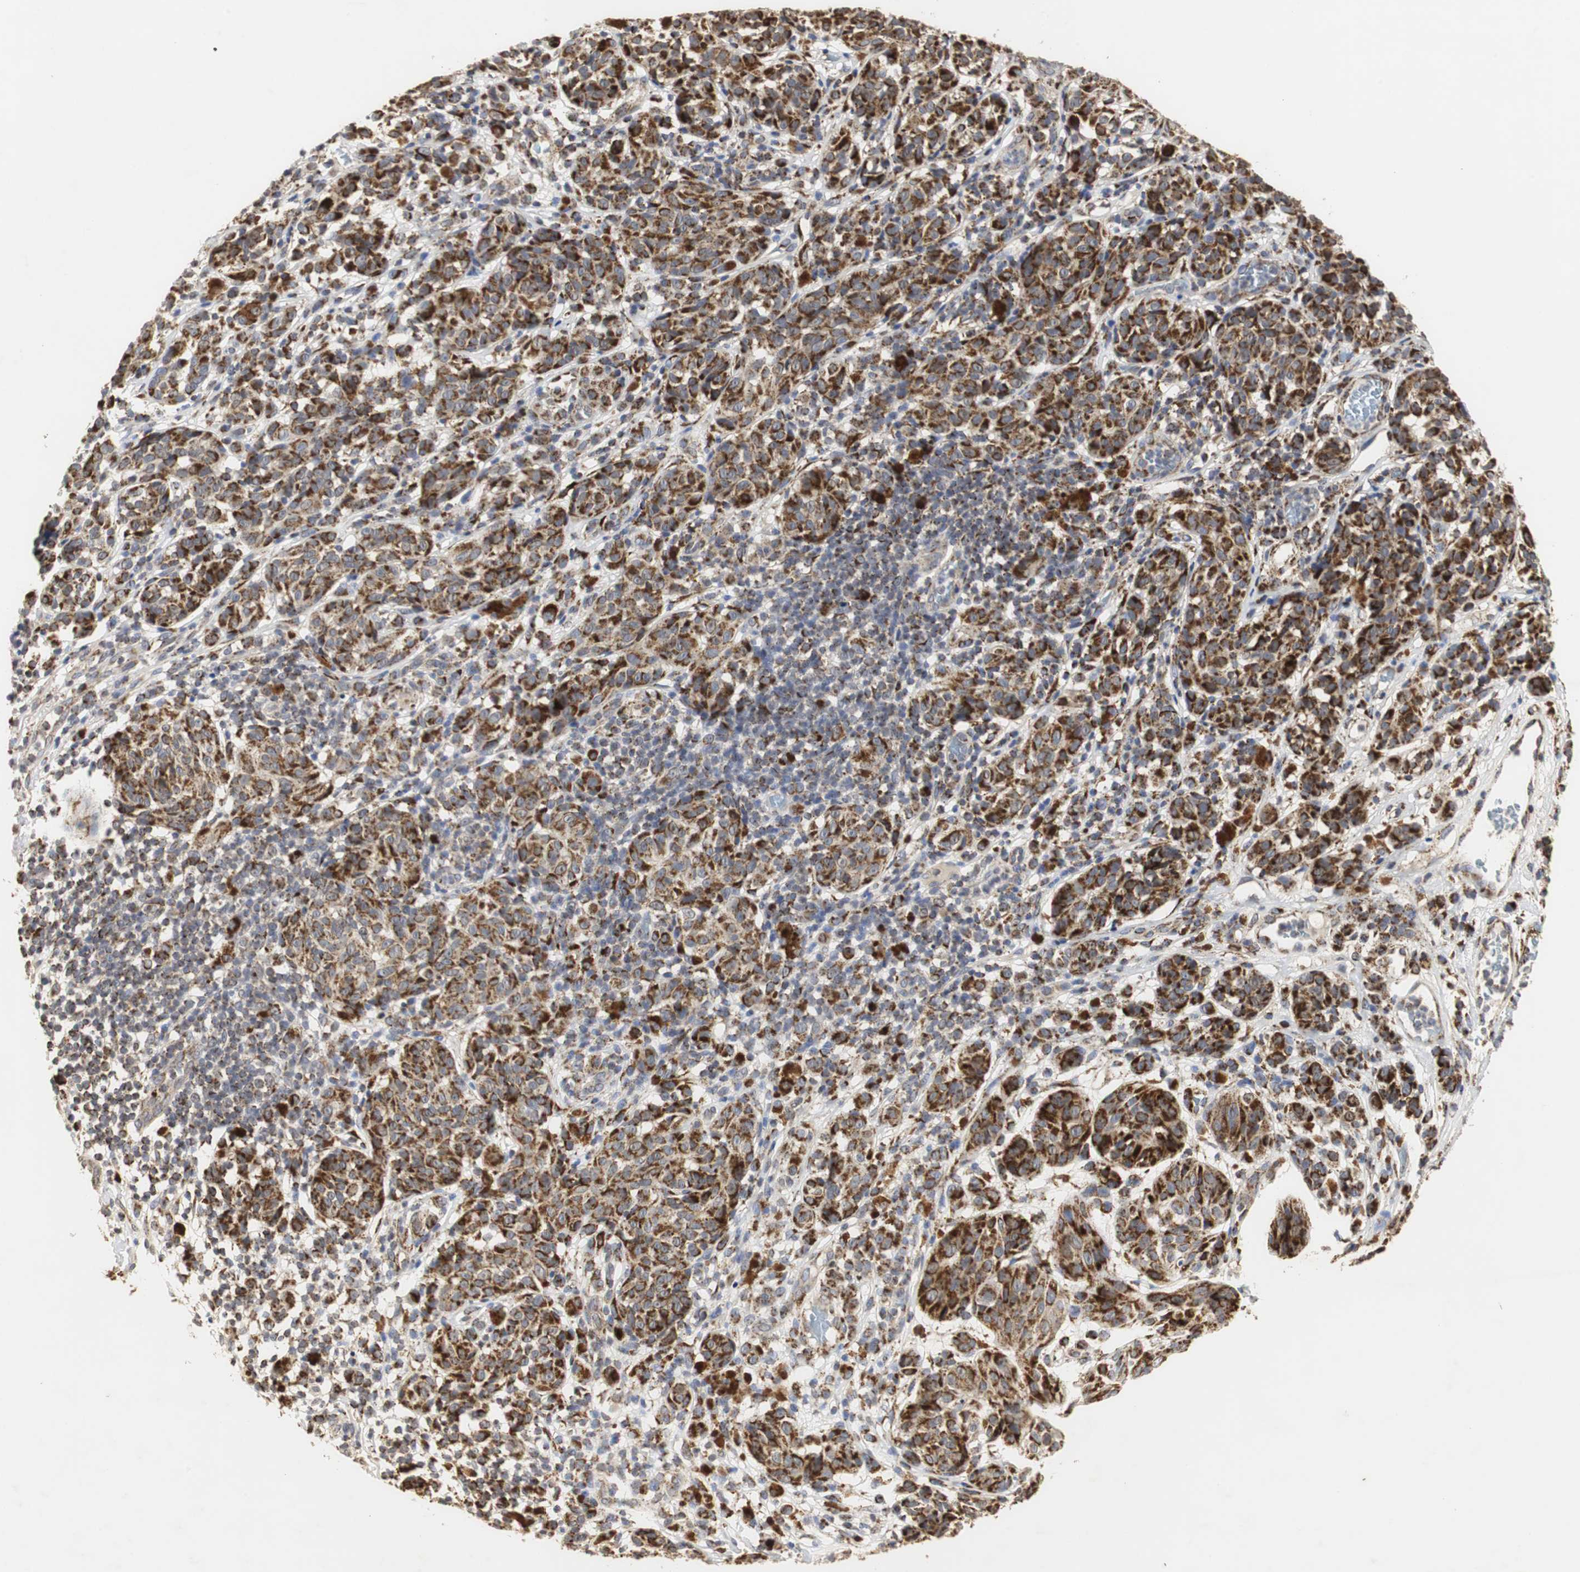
{"staining": {"intensity": "strong", "quantity": ">75%", "location": "cytoplasmic/membranous"}, "tissue": "melanoma", "cell_type": "Tumor cells", "image_type": "cancer", "snomed": [{"axis": "morphology", "description": "Malignant melanoma, NOS"}, {"axis": "topography", "description": "Skin"}], "caption": "Immunohistochemical staining of melanoma shows high levels of strong cytoplasmic/membranous protein staining in approximately >75% of tumor cells. The protein of interest is stained brown, and the nuclei are stained in blue (DAB (3,3'-diaminobenzidine) IHC with brightfield microscopy, high magnification).", "gene": "HSD17B10", "patient": {"sex": "female", "age": 46}}